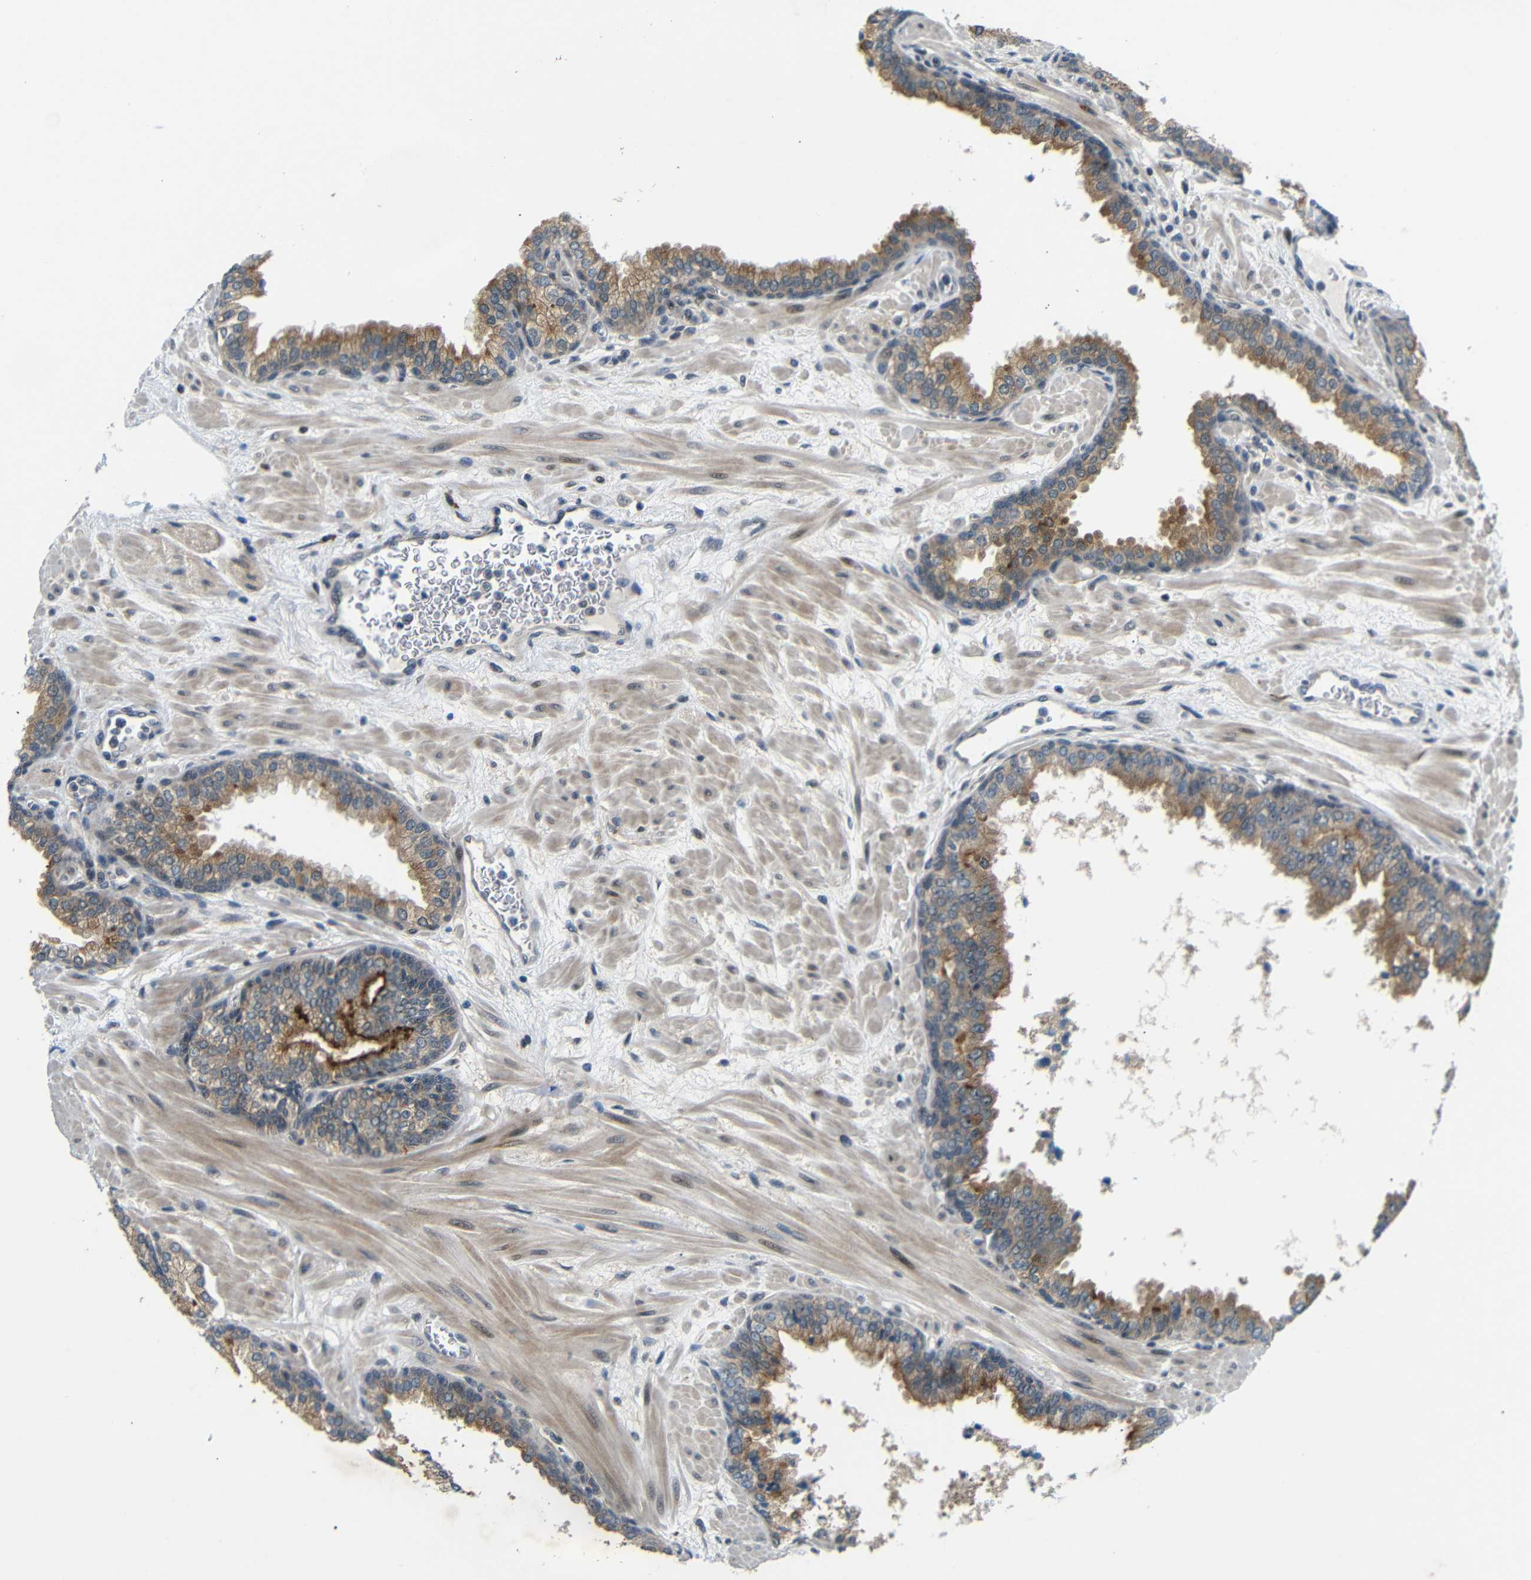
{"staining": {"intensity": "moderate", "quantity": ">75%", "location": "cytoplasmic/membranous"}, "tissue": "prostate", "cell_type": "Glandular cells", "image_type": "normal", "snomed": [{"axis": "morphology", "description": "Normal tissue, NOS"}, {"axis": "morphology", "description": "Urothelial carcinoma, Low grade"}, {"axis": "topography", "description": "Urinary bladder"}, {"axis": "topography", "description": "Prostate"}], "caption": "Human prostate stained with a protein marker reveals moderate staining in glandular cells.", "gene": "SYDE1", "patient": {"sex": "male", "age": 60}}